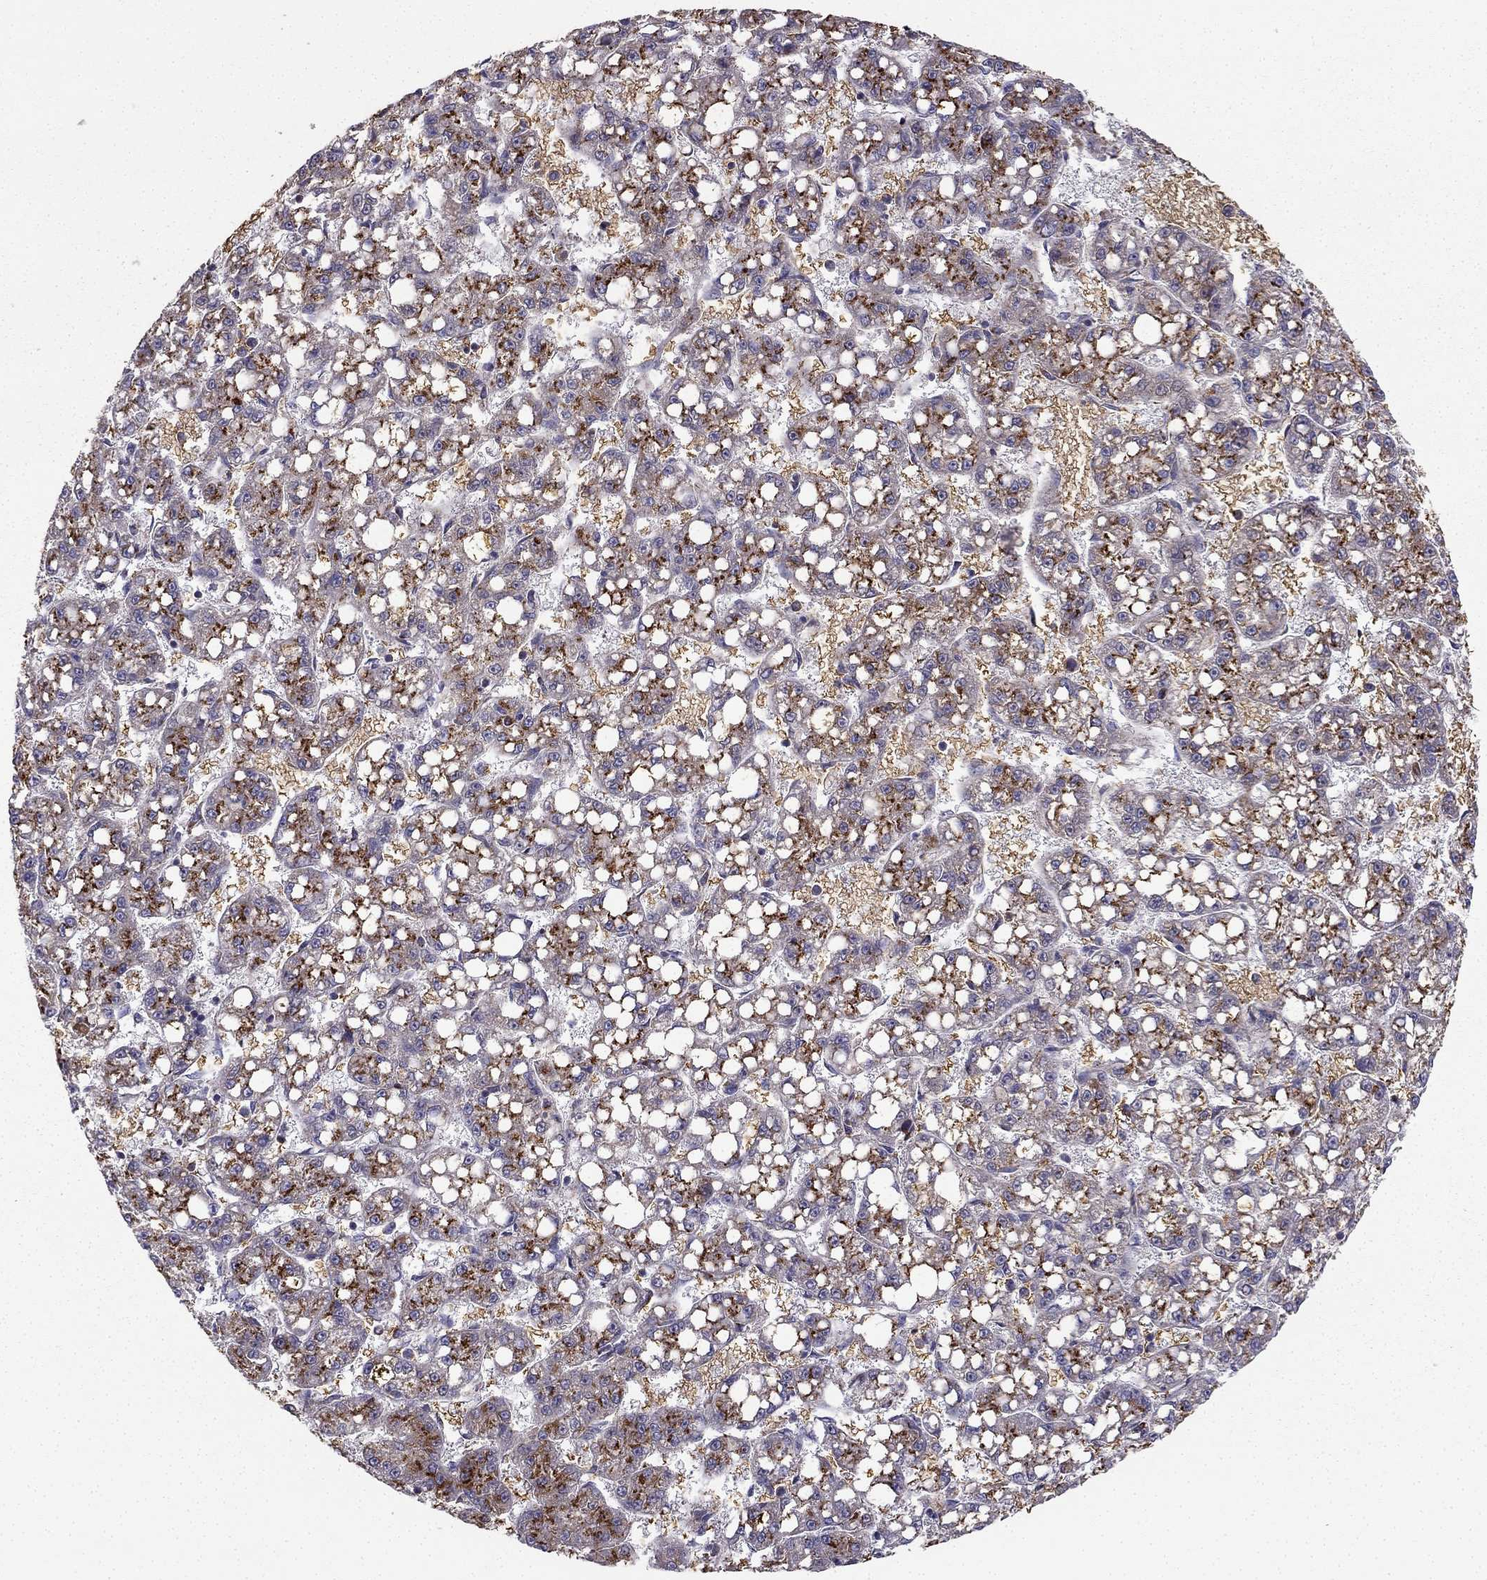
{"staining": {"intensity": "strong", "quantity": "25%-75%", "location": "cytoplasmic/membranous"}, "tissue": "liver cancer", "cell_type": "Tumor cells", "image_type": "cancer", "snomed": [{"axis": "morphology", "description": "Carcinoma, Hepatocellular, NOS"}, {"axis": "topography", "description": "Liver"}], "caption": "Immunohistochemistry (IHC) (DAB) staining of human liver cancer demonstrates strong cytoplasmic/membranous protein positivity in about 25%-75% of tumor cells. The staining was performed using DAB to visualize the protein expression in brown, while the nuclei were stained in blue with hematoxylin (Magnification: 20x).", "gene": "B4GALT7", "patient": {"sex": "female", "age": 65}}